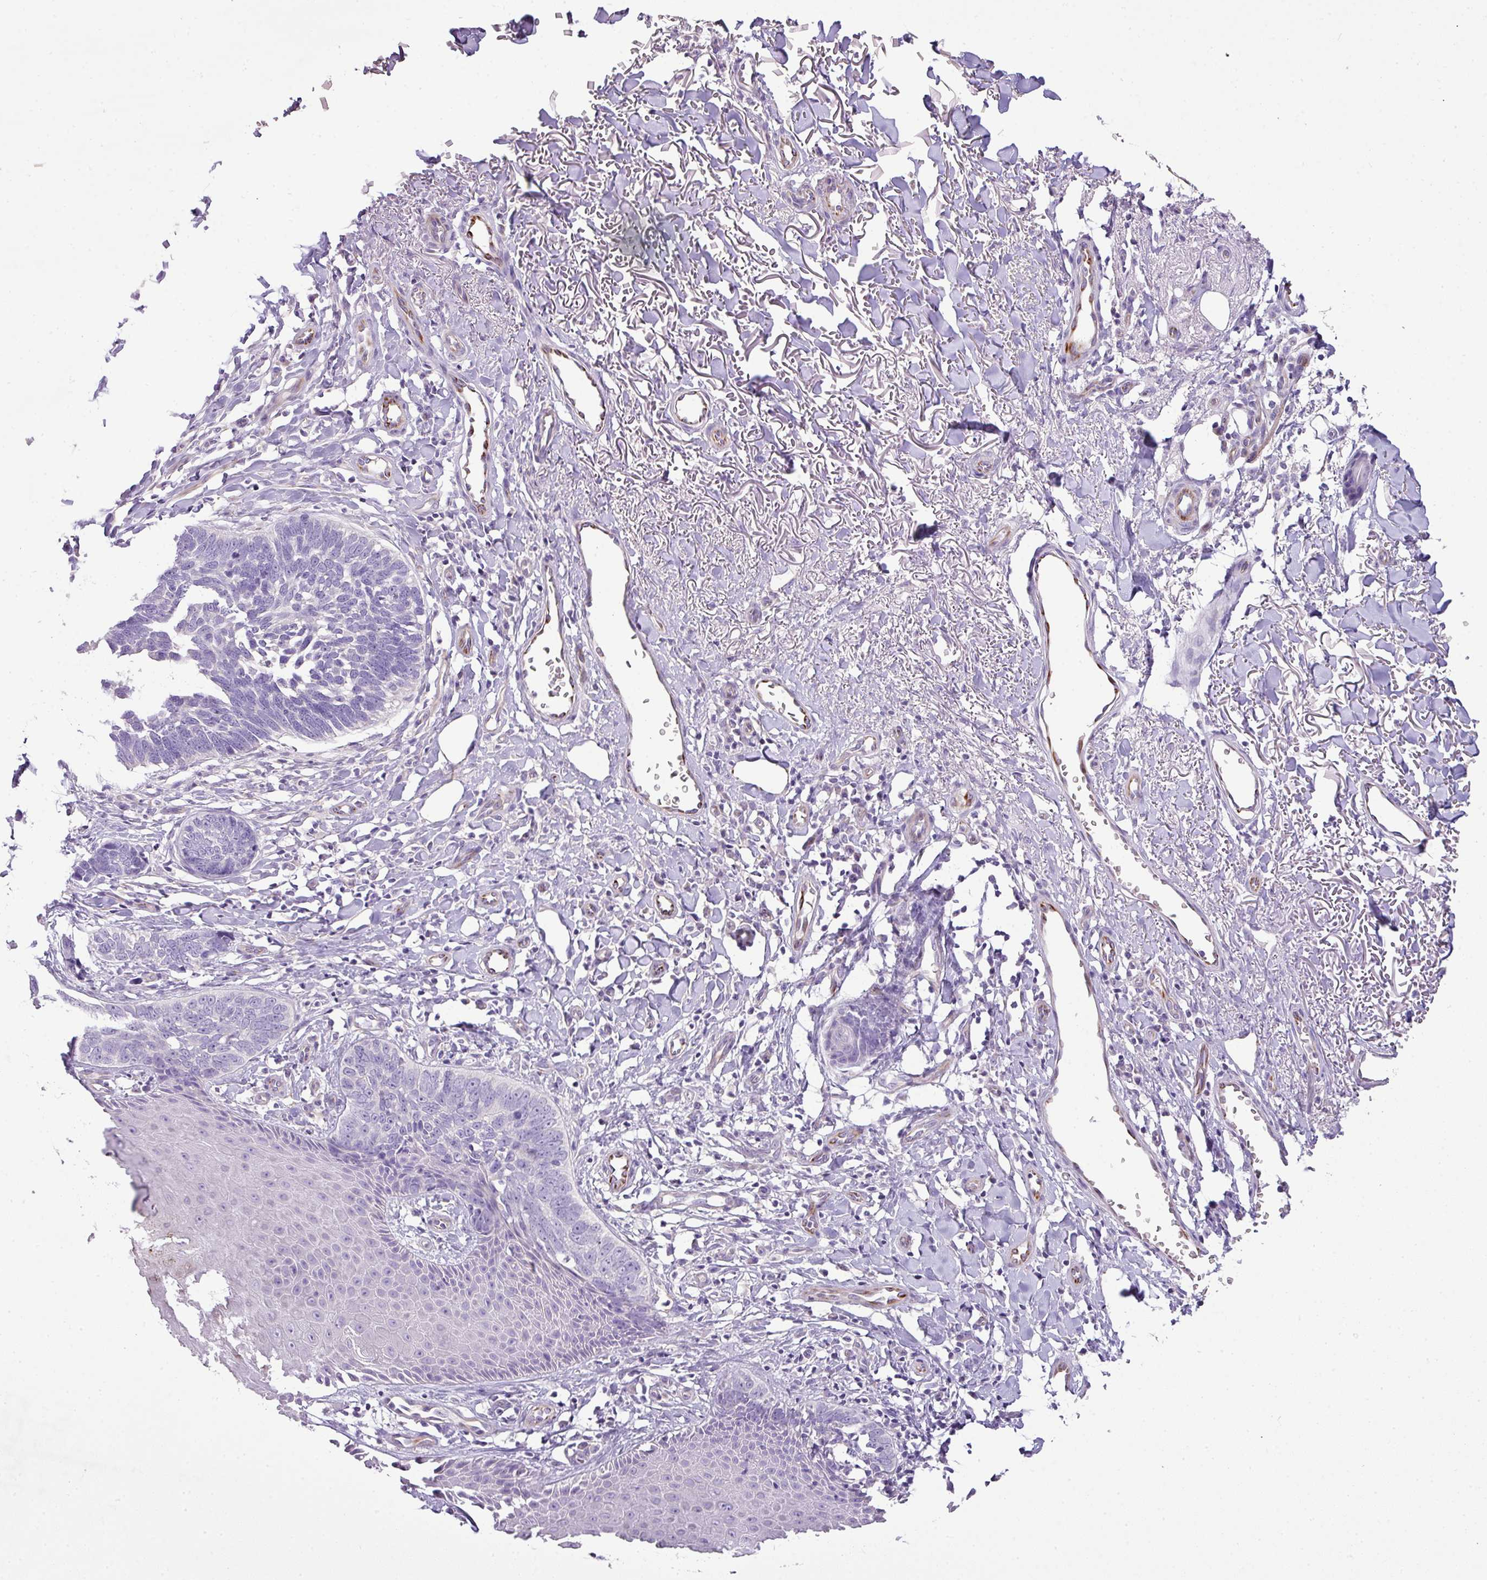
{"staining": {"intensity": "negative", "quantity": "none", "location": "none"}, "tissue": "skin cancer", "cell_type": "Tumor cells", "image_type": "cancer", "snomed": [{"axis": "morphology", "description": "Normal tissue, NOS"}, {"axis": "morphology", "description": "Basal cell carcinoma"}, {"axis": "topography", "description": "Skin"}], "caption": "This is an IHC image of human skin basal cell carcinoma. There is no positivity in tumor cells.", "gene": "ENSG00000273748", "patient": {"sex": "male", "age": 77}}